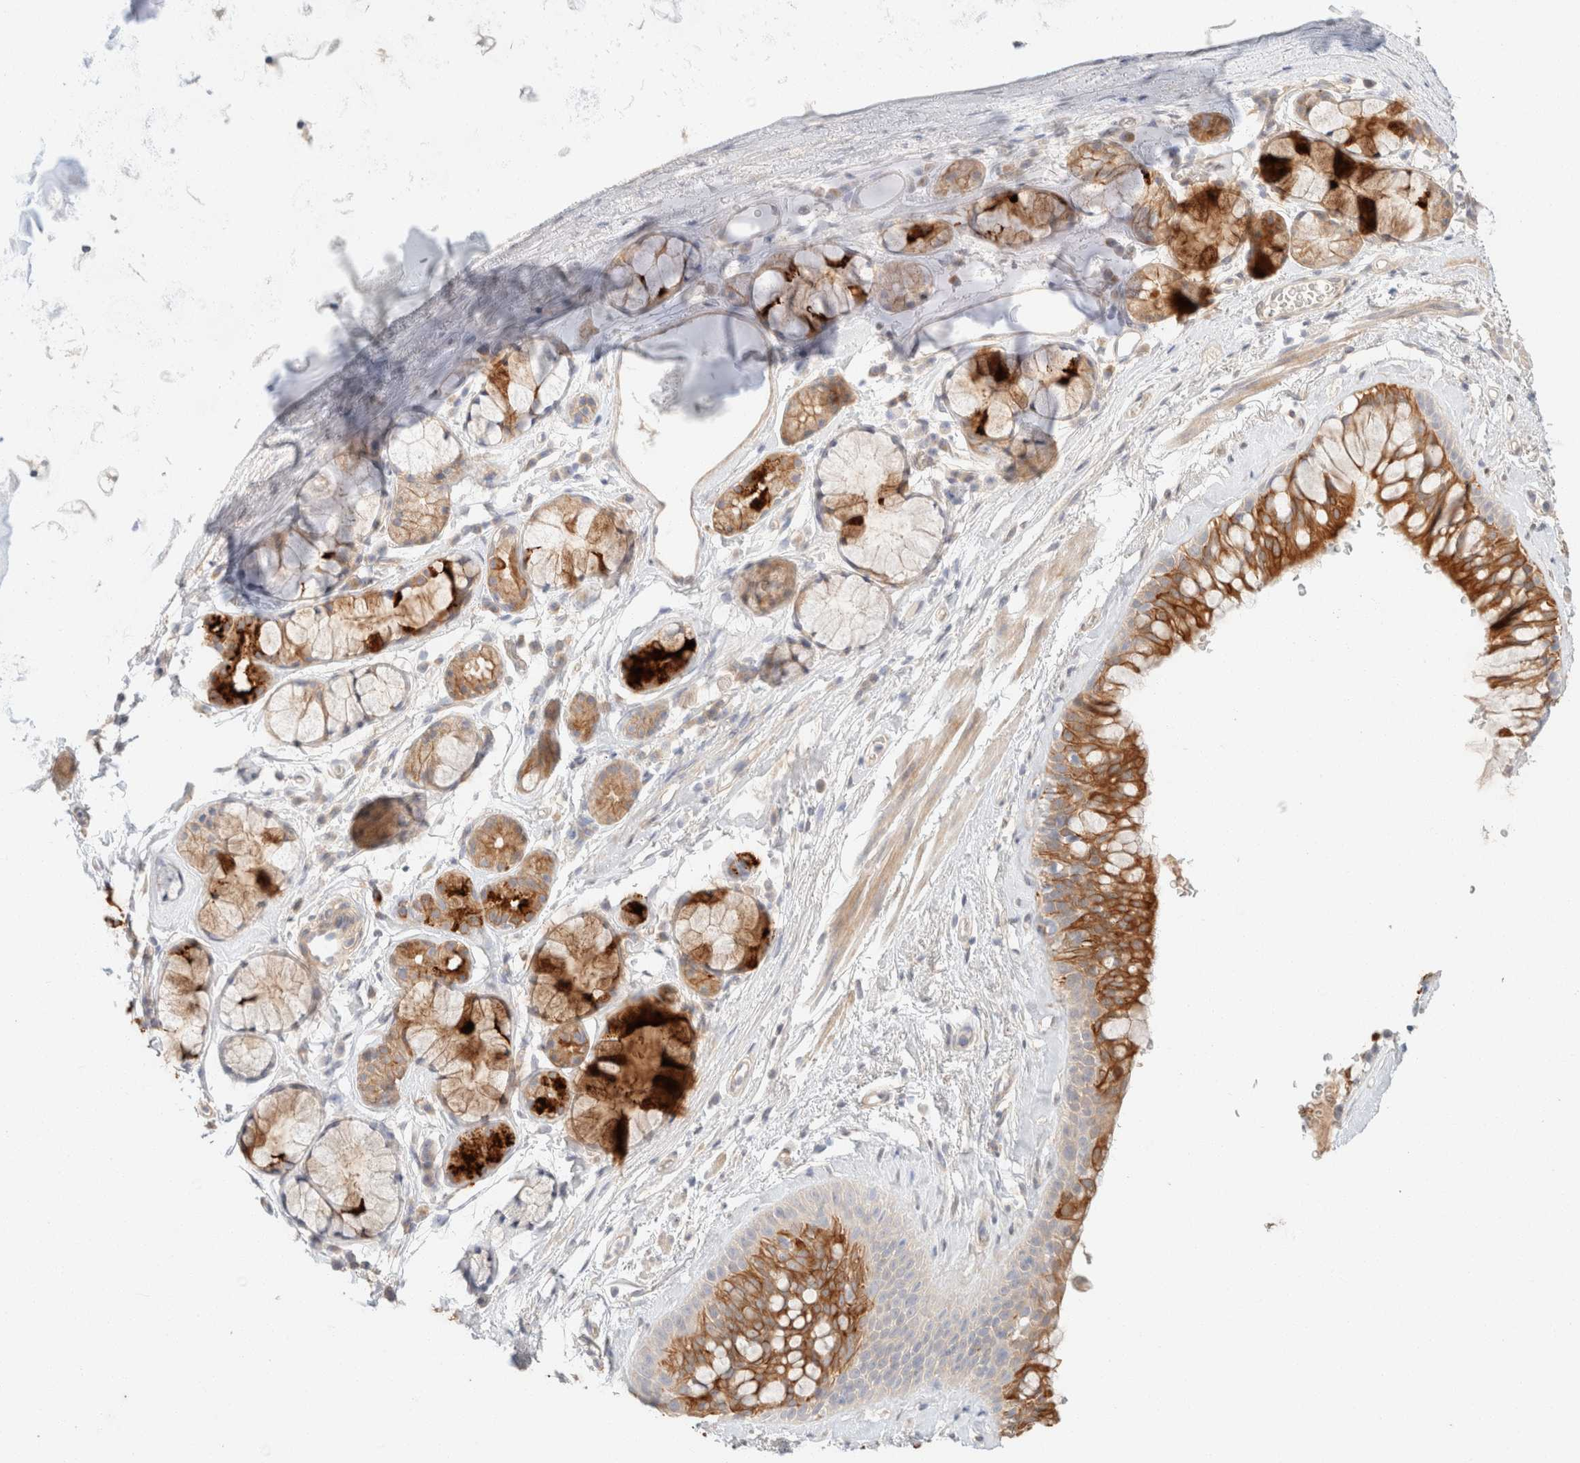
{"staining": {"intensity": "strong", "quantity": ">75%", "location": "cytoplasmic/membranous"}, "tissue": "bronchus", "cell_type": "Respiratory epithelial cells", "image_type": "normal", "snomed": [{"axis": "morphology", "description": "Normal tissue, NOS"}, {"axis": "topography", "description": "Cartilage tissue"}, {"axis": "topography", "description": "Bronchus"}], "caption": "Strong cytoplasmic/membranous positivity for a protein is appreciated in approximately >75% of respiratory epithelial cells of benign bronchus using immunohistochemistry (IHC).", "gene": "CSNK1E", "patient": {"sex": "female", "age": 53}}